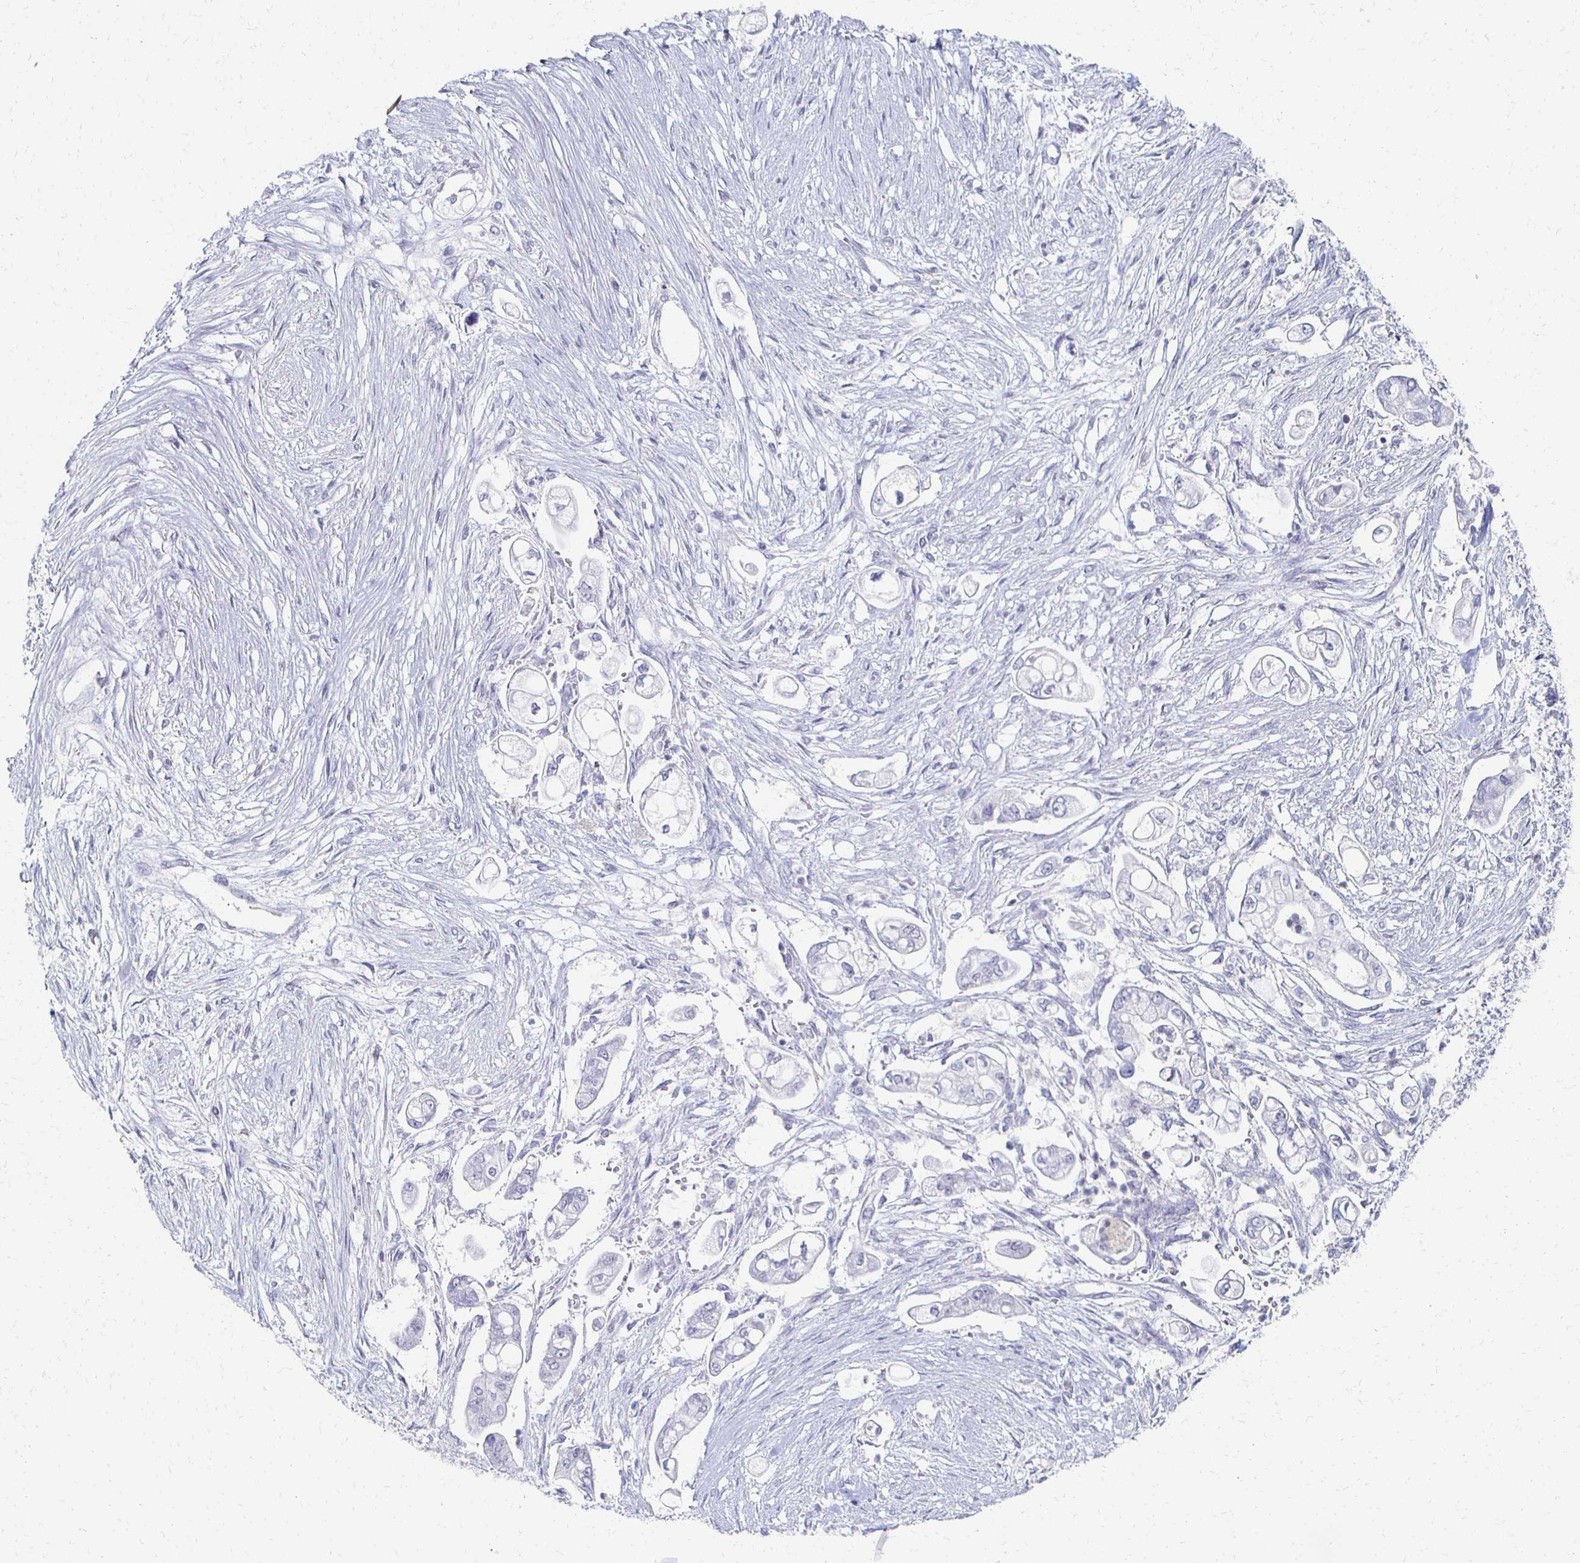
{"staining": {"intensity": "negative", "quantity": "none", "location": "none"}, "tissue": "pancreatic cancer", "cell_type": "Tumor cells", "image_type": "cancer", "snomed": [{"axis": "morphology", "description": "Adenocarcinoma, NOS"}, {"axis": "topography", "description": "Pancreas"}], "caption": "Tumor cells show no significant protein positivity in pancreatic adenocarcinoma.", "gene": "CXCR2", "patient": {"sex": "female", "age": 69}}